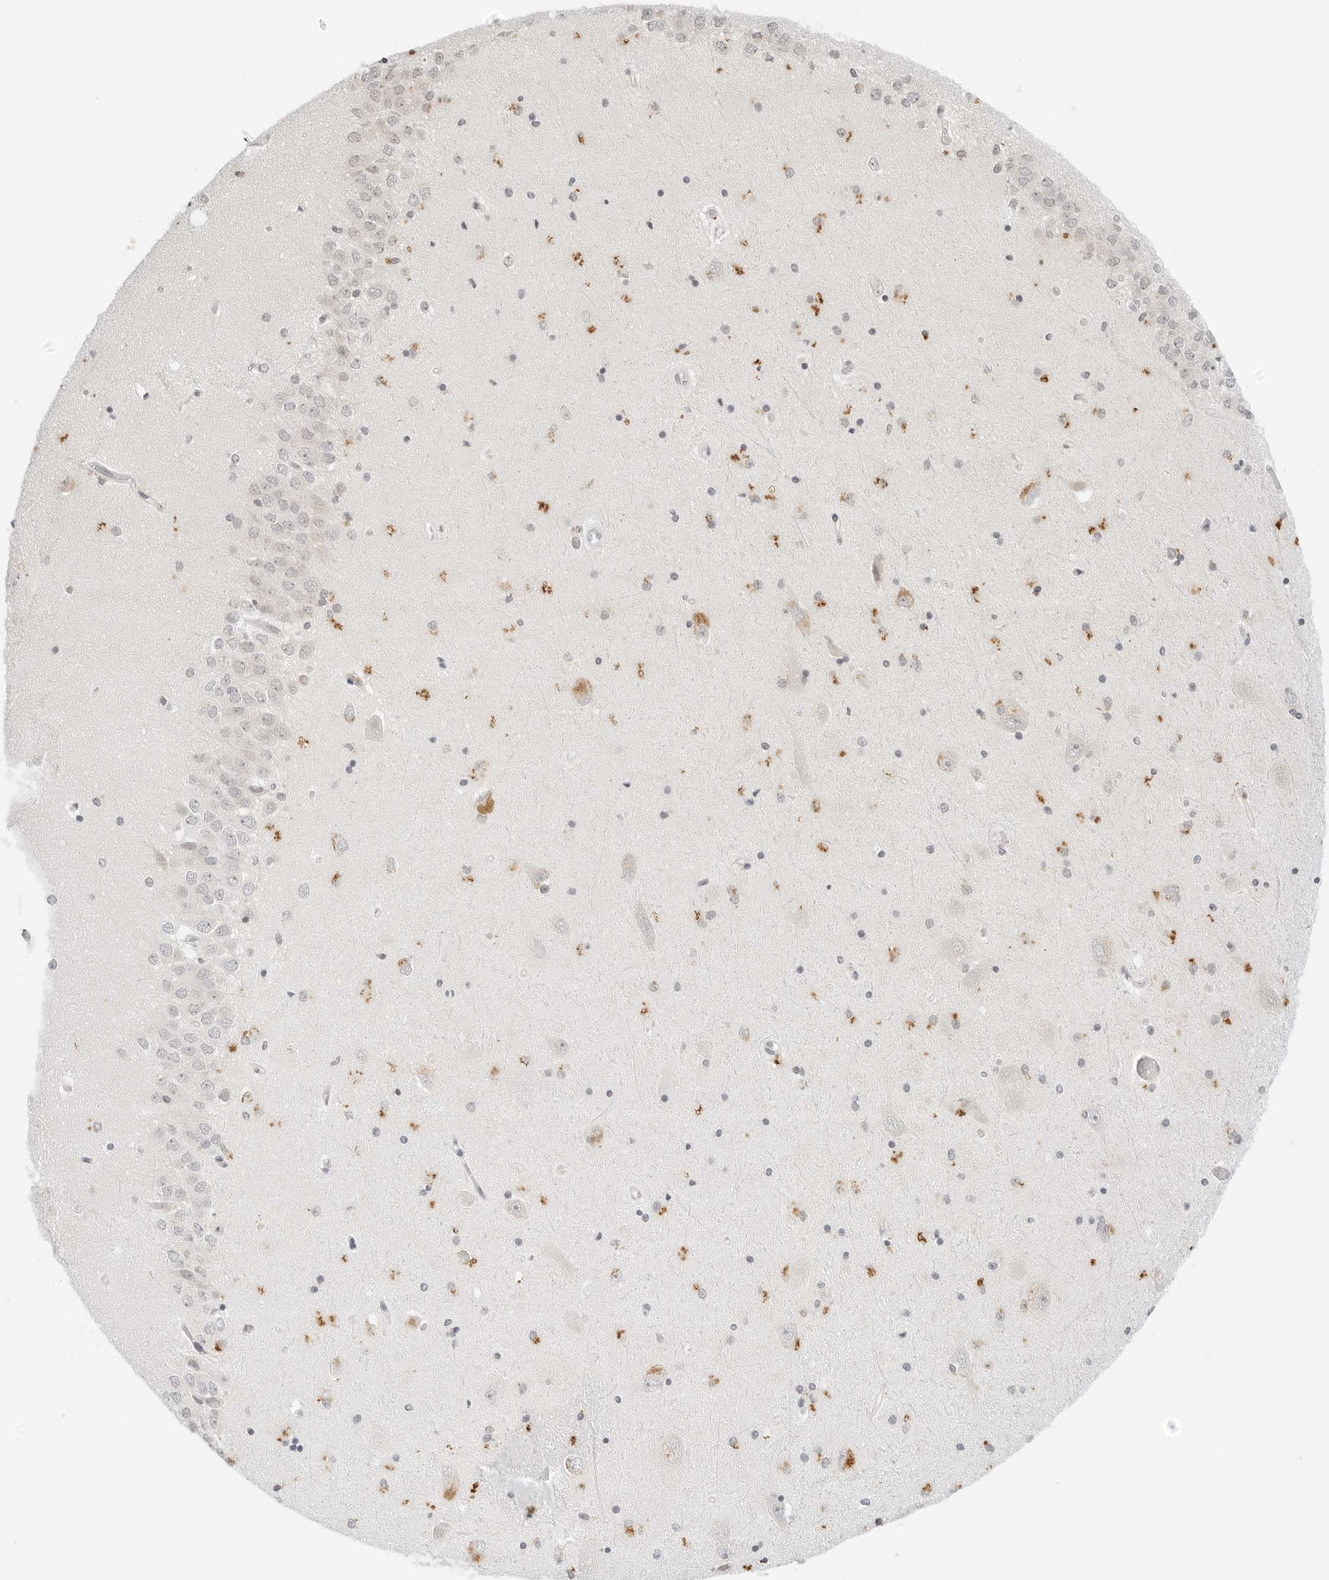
{"staining": {"intensity": "weak", "quantity": "<25%", "location": "cytoplasmic/membranous"}, "tissue": "hippocampus", "cell_type": "Glial cells", "image_type": "normal", "snomed": [{"axis": "morphology", "description": "Normal tissue, NOS"}, {"axis": "topography", "description": "Hippocampus"}], "caption": "Glial cells are negative for brown protein staining in unremarkable hippocampus. Brightfield microscopy of immunohistochemistry (IHC) stained with DAB (3,3'-diaminobenzidine) (brown) and hematoxylin (blue), captured at high magnification.", "gene": "NEO1", "patient": {"sex": "male", "age": 45}}